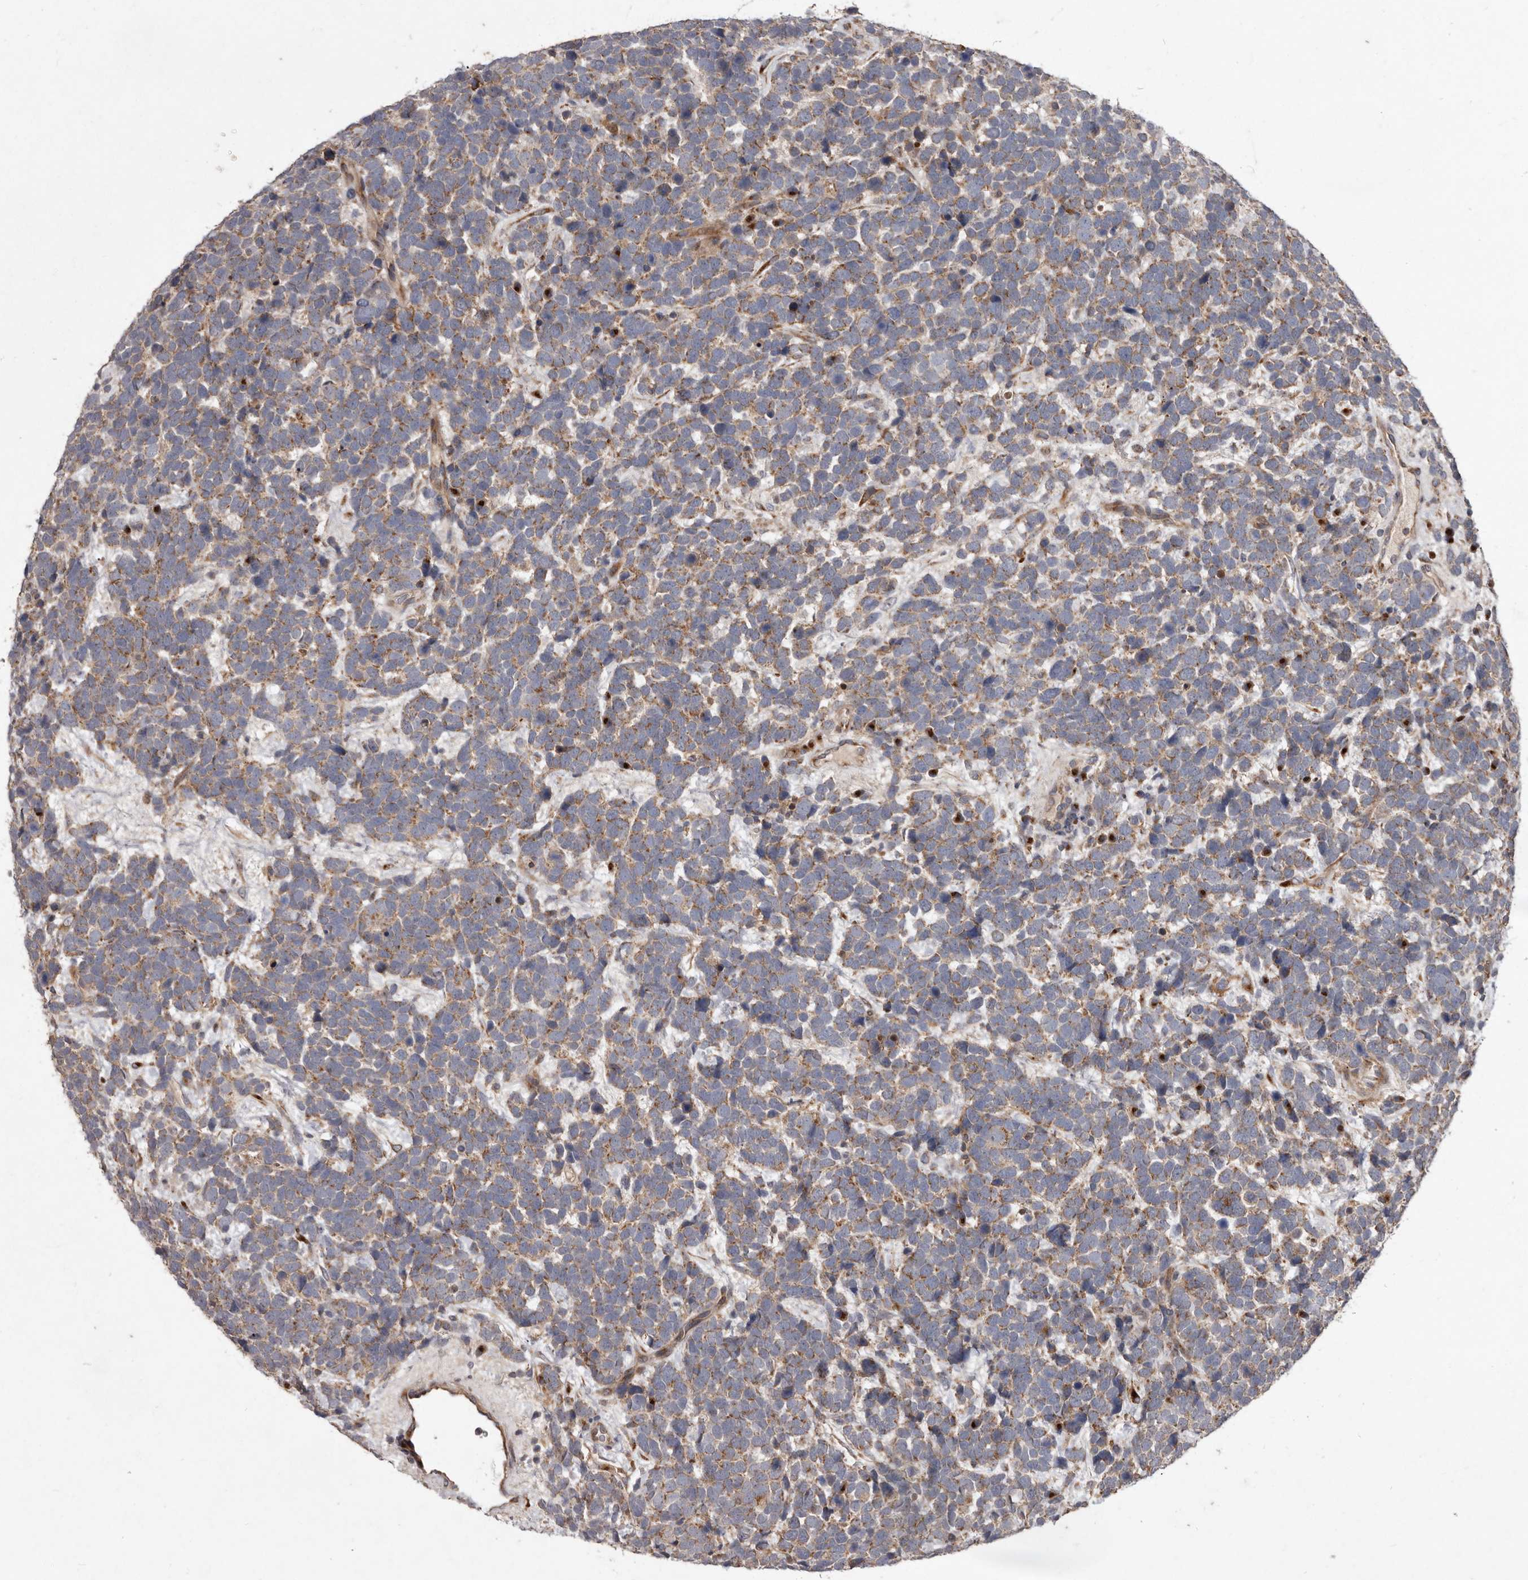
{"staining": {"intensity": "moderate", "quantity": ">75%", "location": "cytoplasmic/membranous"}, "tissue": "urothelial cancer", "cell_type": "Tumor cells", "image_type": "cancer", "snomed": [{"axis": "morphology", "description": "Urothelial carcinoma, High grade"}, {"axis": "topography", "description": "Urinary bladder"}], "caption": "Immunohistochemistry (IHC) histopathology image of neoplastic tissue: urothelial cancer stained using immunohistochemistry (IHC) reveals medium levels of moderate protein expression localized specifically in the cytoplasmic/membranous of tumor cells, appearing as a cytoplasmic/membranous brown color.", "gene": "FLAD1", "patient": {"sex": "female", "age": 82}}